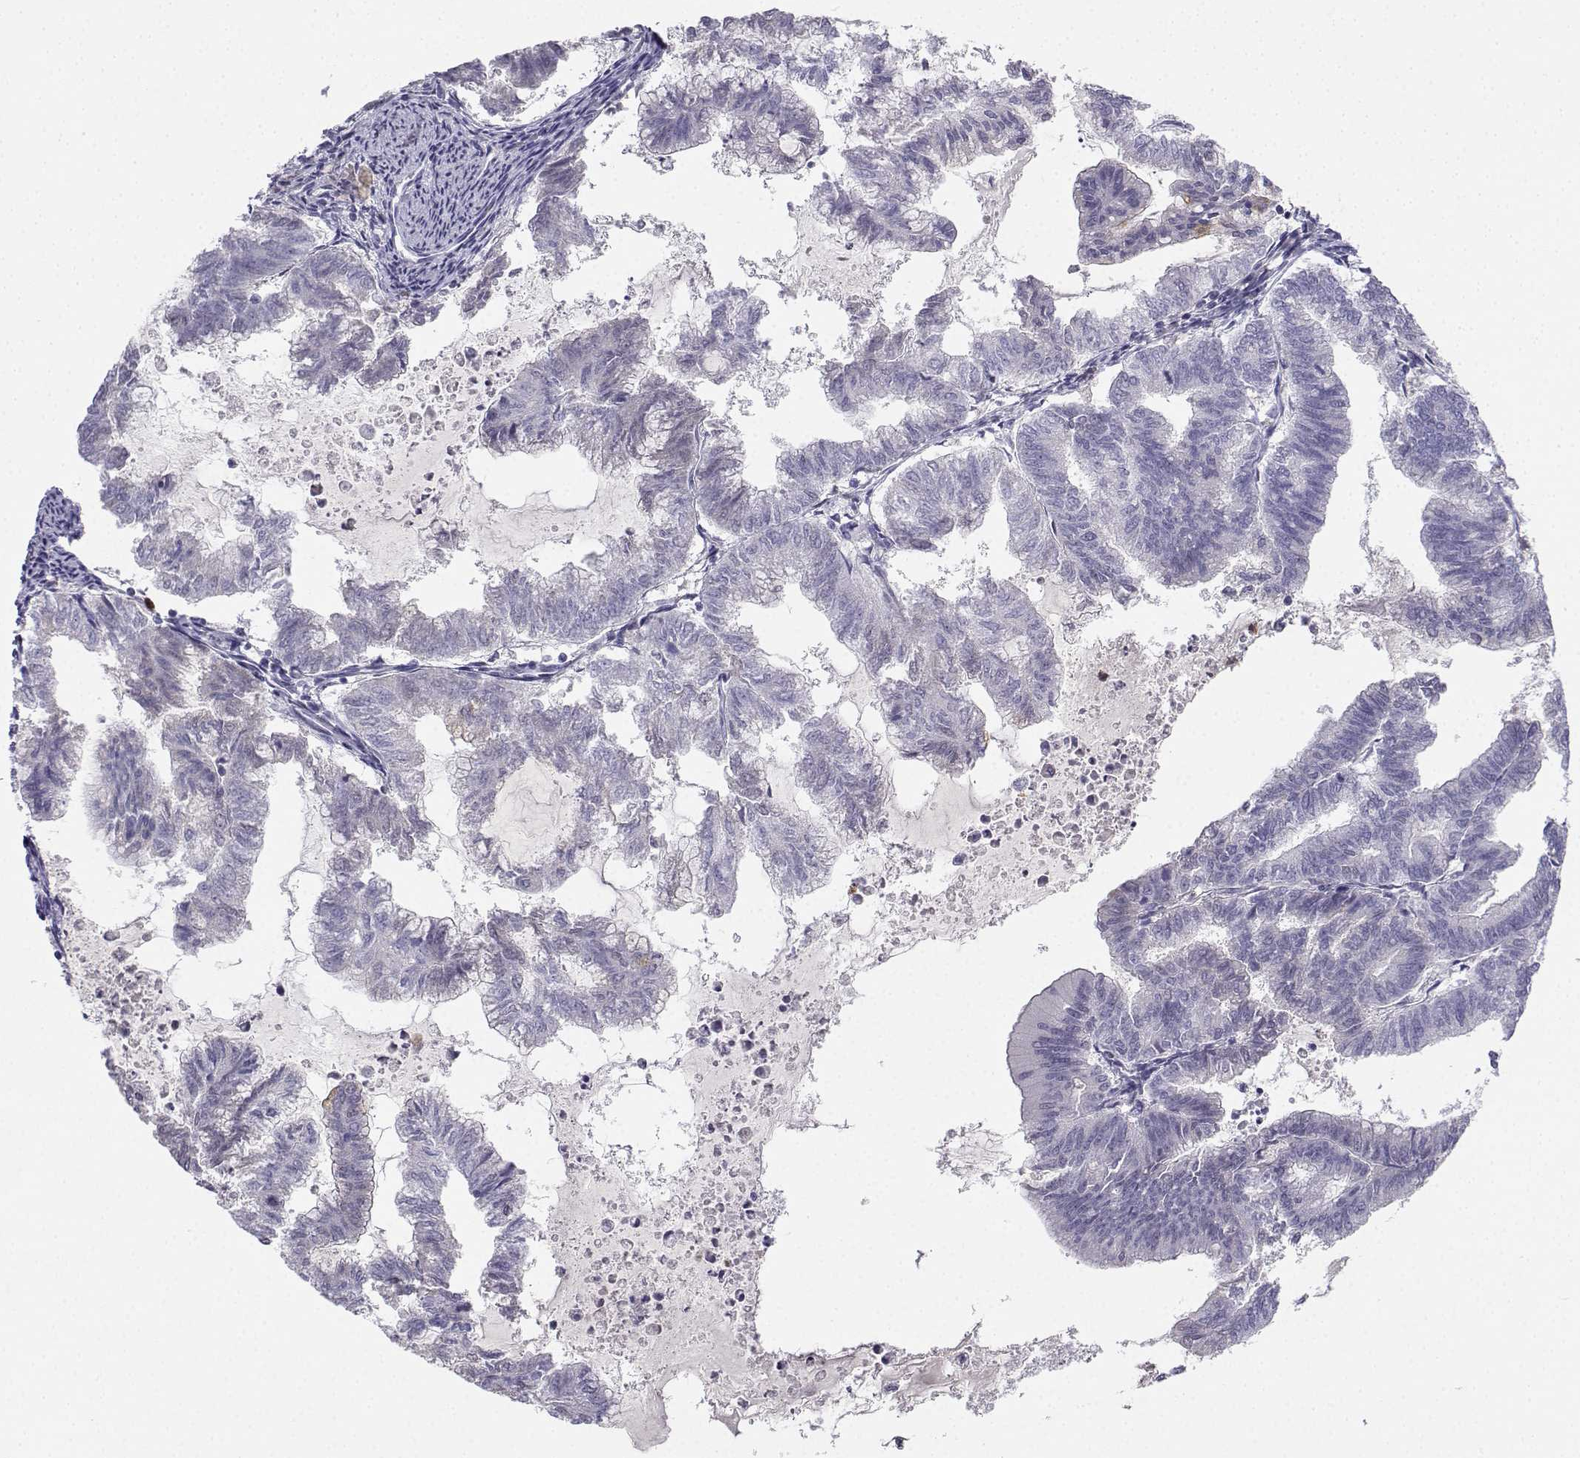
{"staining": {"intensity": "negative", "quantity": "none", "location": "none"}, "tissue": "endometrial cancer", "cell_type": "Tumor cells", "image_type": "cancer", "snomed": [{"axis": "morphology", "description": "Adenocarcinoma, NOS"}, {"axis": "topography", "description": "Endometrium"}], "caption": "A high-resolution photomicrograph shows immunohistochemistry staining of endometrial adenocarcinoma, which exhibits no significant expression in tumor cells. The staining is performed using DAB (3,3'-diaminobenzidine) brown chromogen with nuclei counter-stained in using hematoxylin.", "gene": "CALY", "patient": {"sex": "female", "age": 79}}